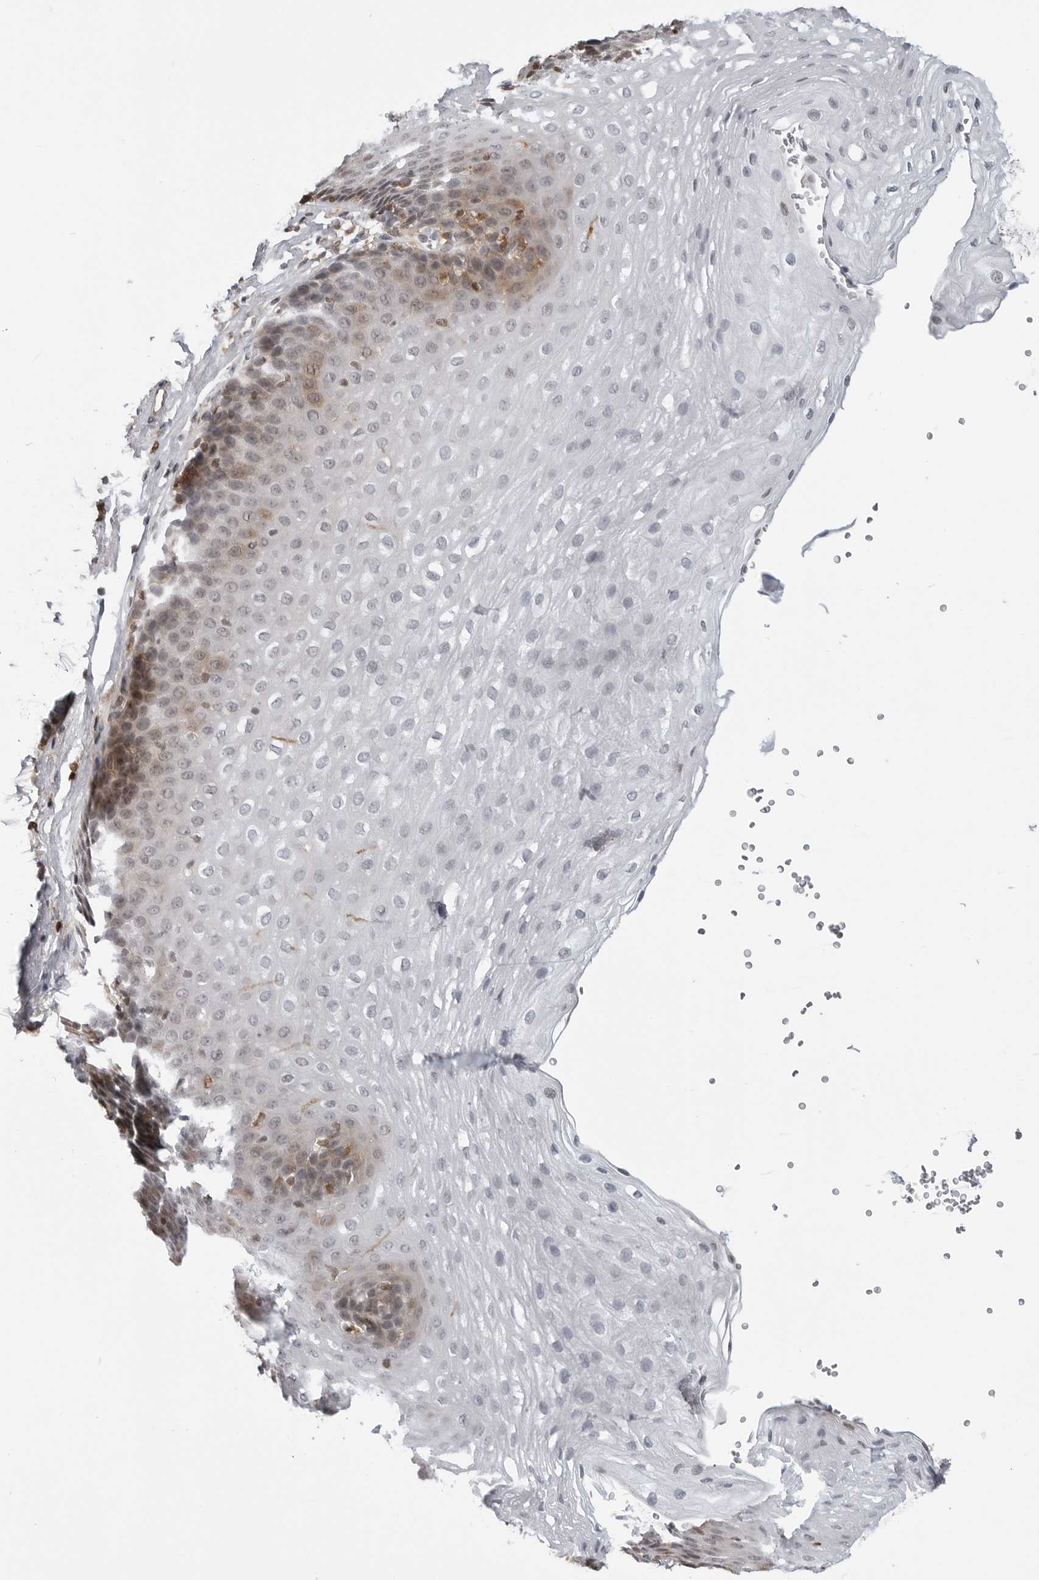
{"staining": {"intensity": "moderate", "quantity": "25%-75%", "location": "cytoplasmic/membranous"}, "tissue": "esophagus", "cell_type": "Squamous epithelial cells", "image_type": "normal", "snomed": [{"axis": "morphology", "description": "Normal tissue, NOS"}, {"axis": "topography", "description": "Esophagus"}], "caption": "Protein staining of unremarkable esophagus shows moderate cytoplasmic/membranous staining in about 25%-75% of squamous epithelial cells. (DAB (3,3'-diaminobenzidine) = brown stain, brightfield microscopy at high magnification).", "gene": "CXCR5", "patient": {"sex": "female", "age": 66}}